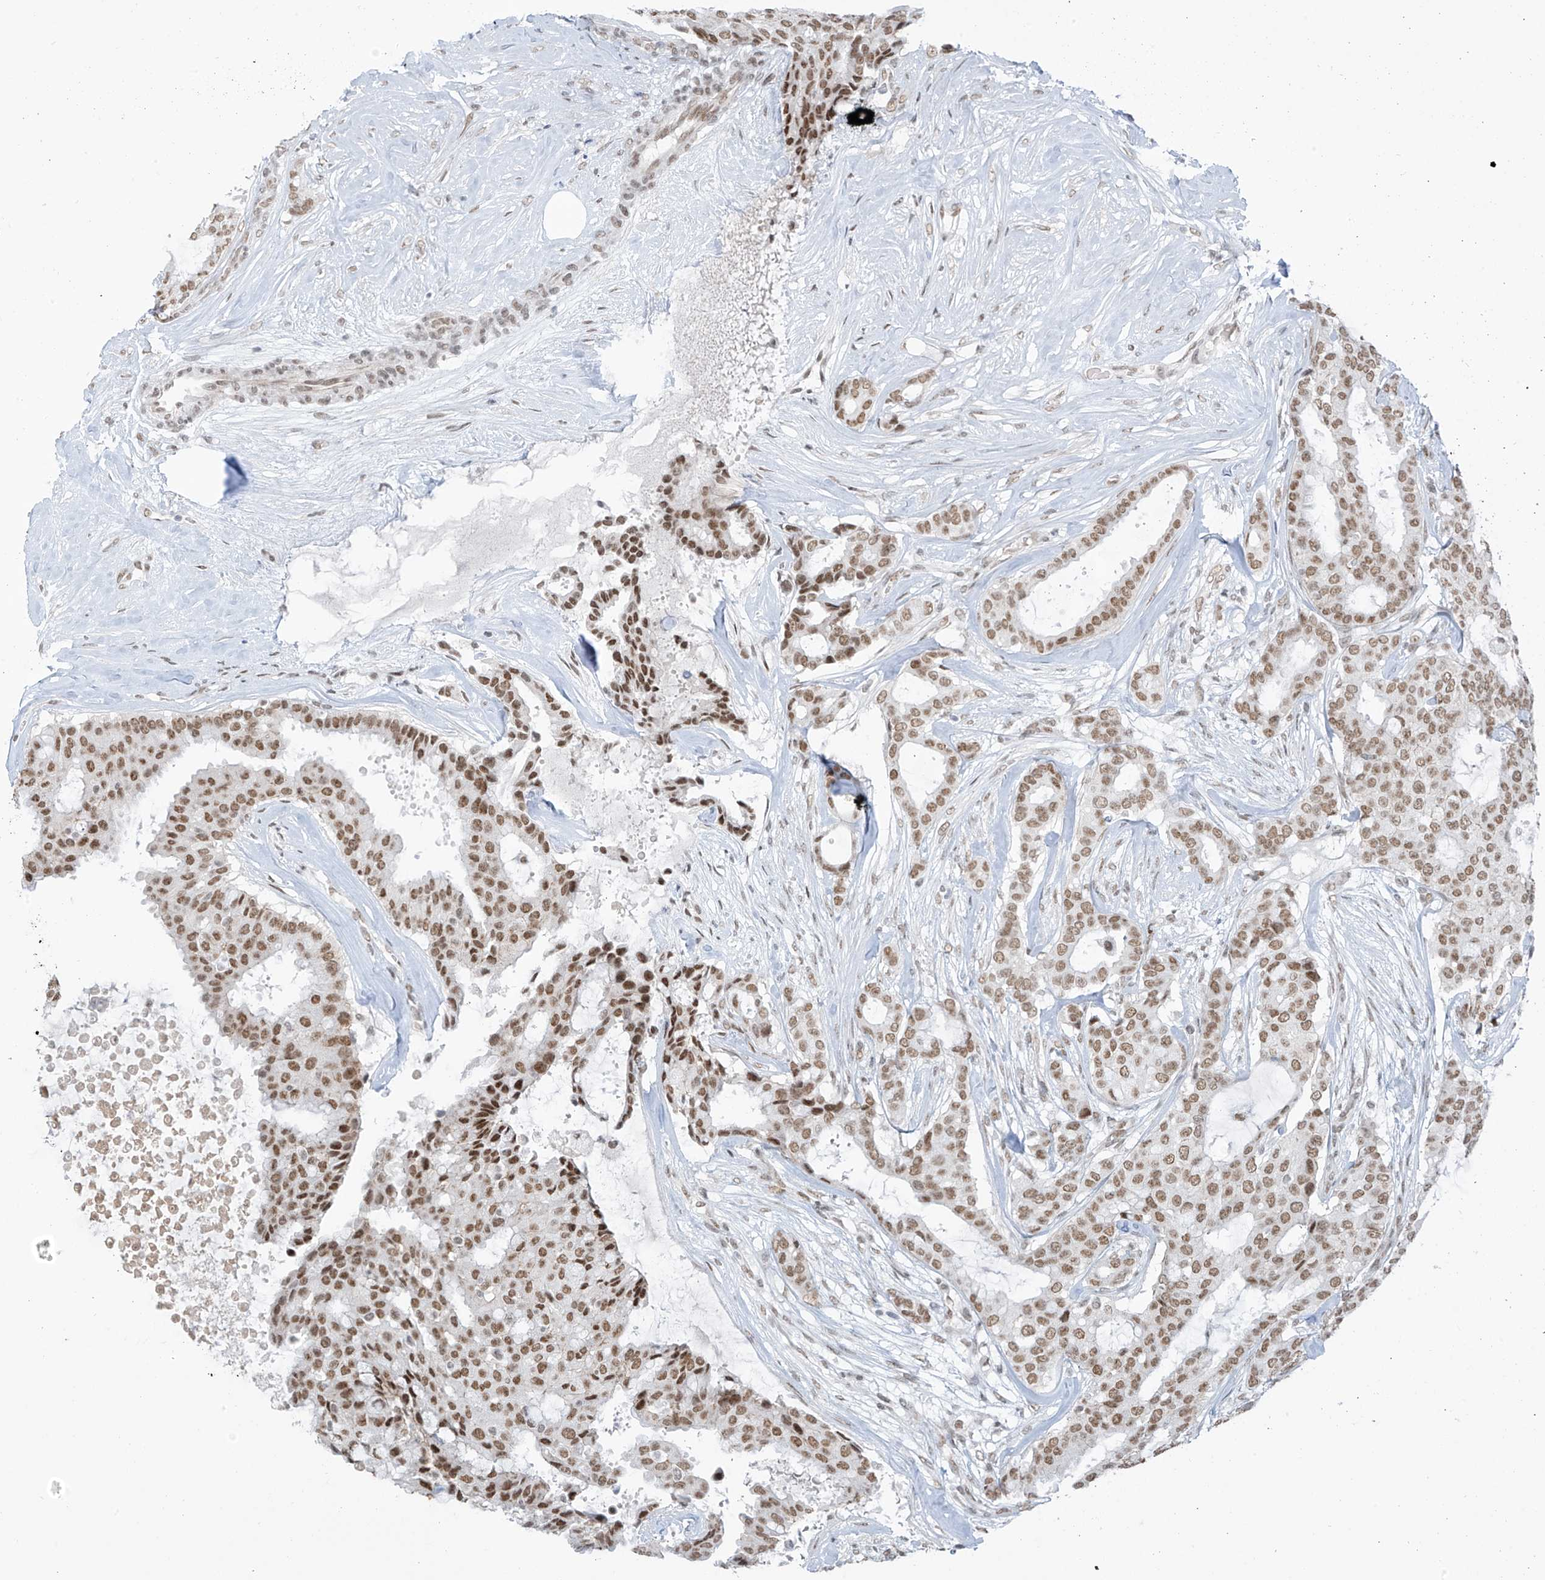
{"staining": {"intensity": "moderate", "quantity": ">75%", "location": "nuclear"}, "tissue": "breast cancer", "cell_type": "Tumor cells", "image_type": "cancer", "snomed": [{"axis": "morphology", "description": "Duct carcinoma"}, {"axis": "topography", "description": "Breast"}], "caption": "The image shows immunohistochemical staining of breast cancer (invasive ductal carcinoma). There is moderate nuclear staining is present in about >75% of tumor cells. (DAB IHC, brown staining for protein, blue staining for nuclei).", "gene": "MCM9", "patient": {"sex": "female", "age": 75}}